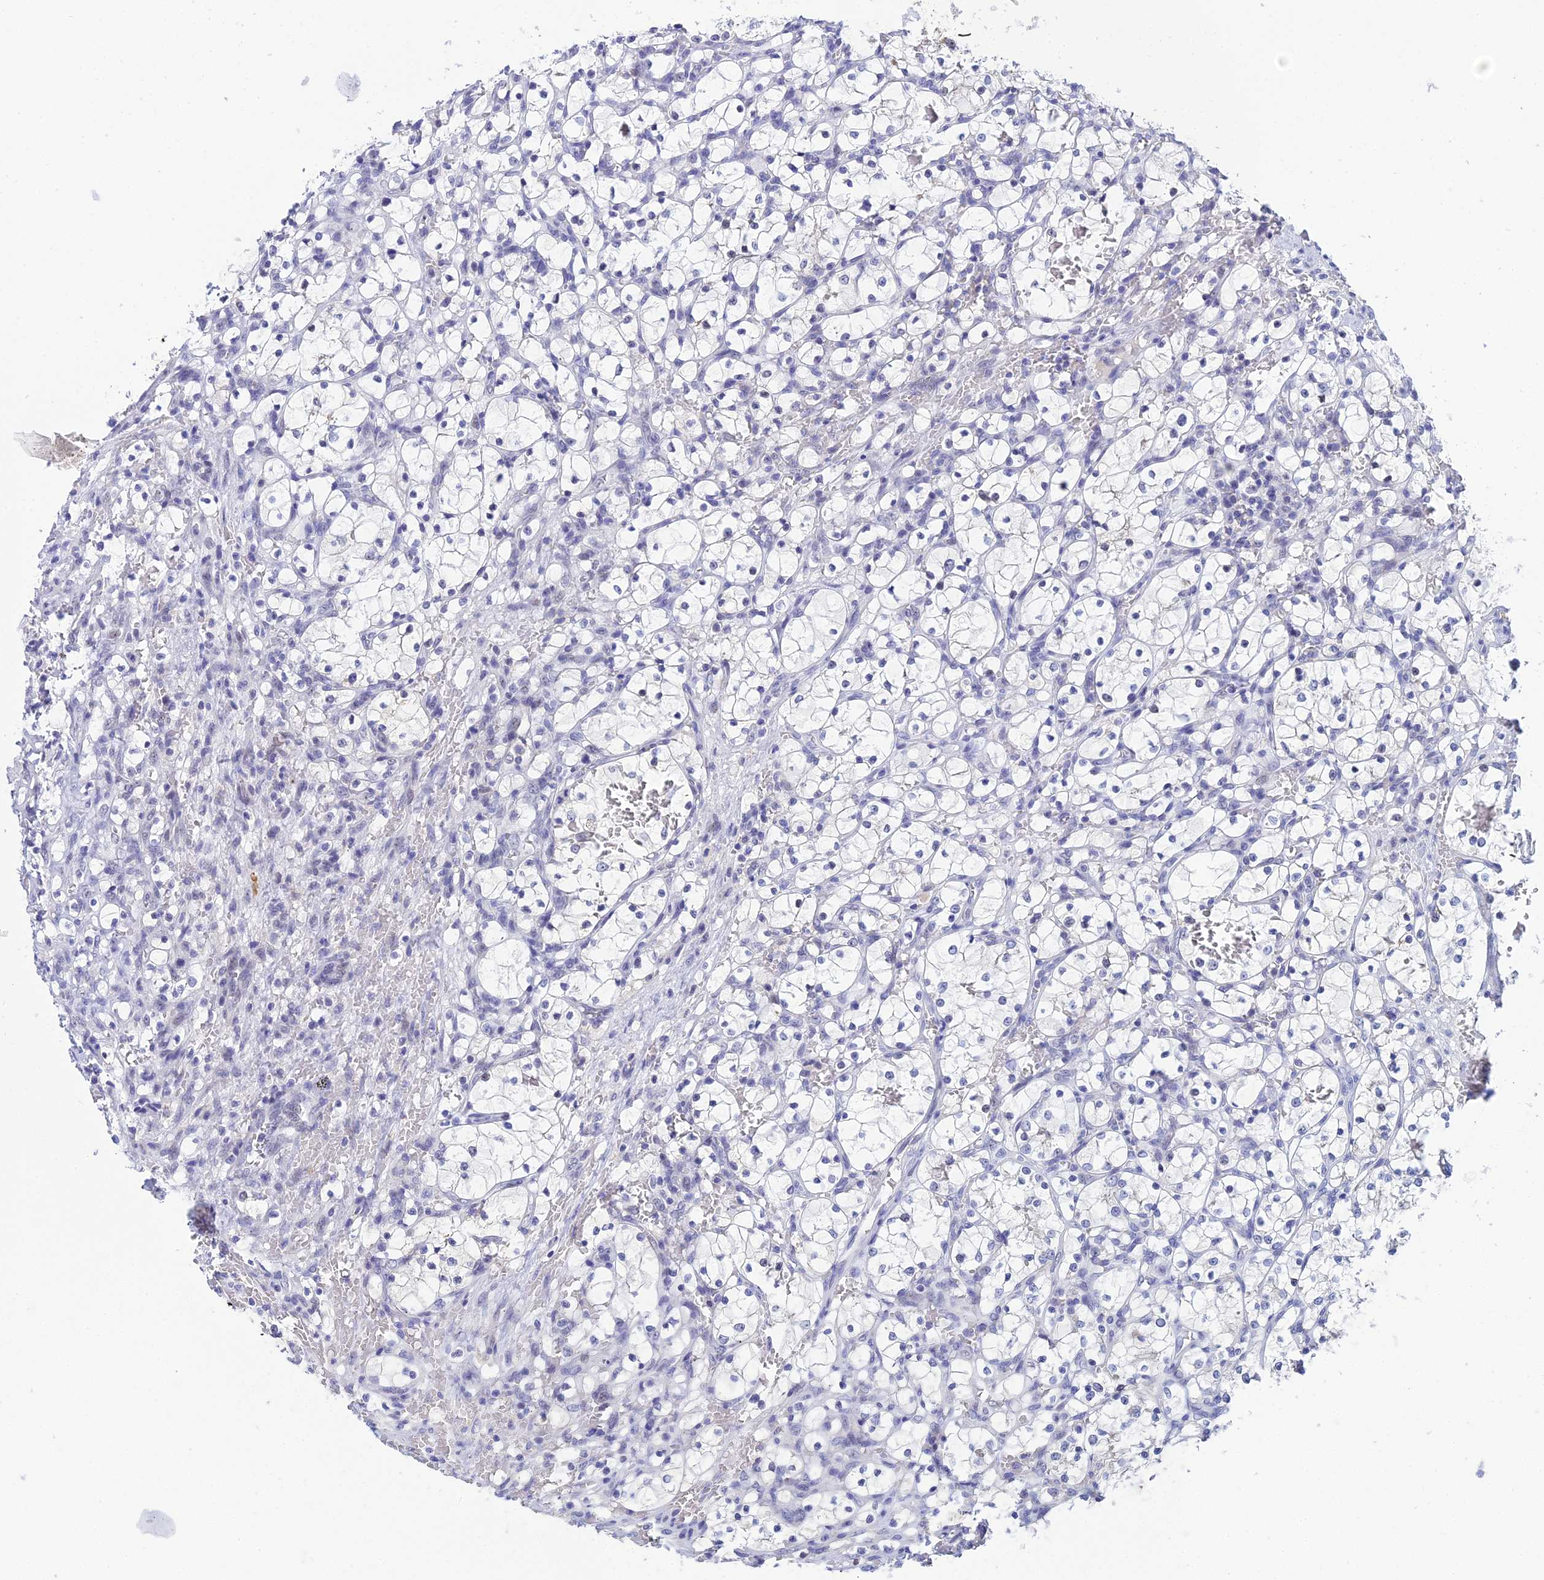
{"staining": {"intensity": "negative", "quantity": "none", "location": "none"}, "tissue": "renal cancer", "cell_type": "Tumor cells", "image_type": "cancer", "snomed": [{"axis": "morphology", "description": "Adenocarcinoma, NOS"}, {"axis": "topography", "description": "Kidney"}], "caption": "Adenocarcinoma (renal) was stained to show a protein in brown. There is no significant staining in tumor cells.", "gene": "PLPP4", "patient": {"sex": "female", "age": 69}}